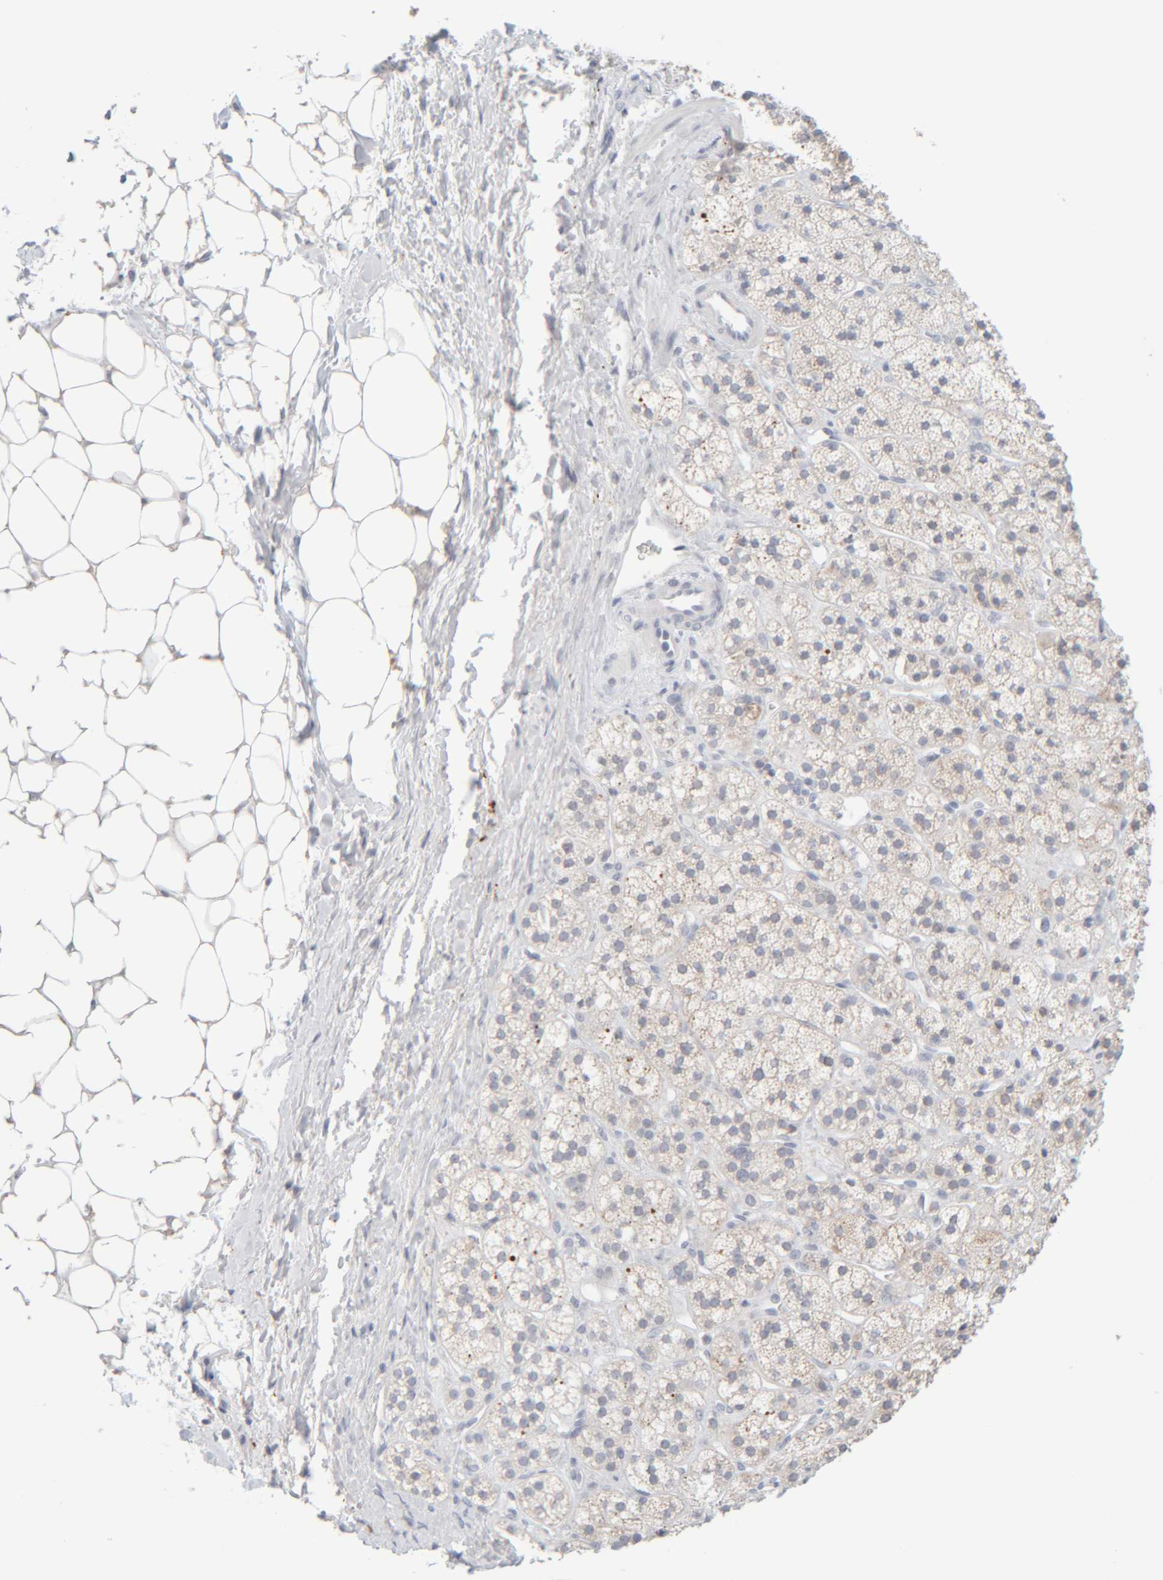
{"staining": {"intensity": "moderate", "quantity": "25%-75%", "location": "cytoplasmic/membranous"}, "tissue": "adrenal gland", "cell_type": "Glandular cells", "image_type": "normal", "snomed": [{"axis": "morphology", "description": "Normal tissue, NOS"}, {"axis": "topography", "description": "Adrenal gland"}], "caption": "High-magnification brightfield microscopy of unremarkable adrenal gland stained with DAB (3,3'-diaminobenzidine) (brown) and counterstained with hematoxylin (blue). glandular cells exhibit moderate cytoplasmic/membranous staining is present in about25%-75% of cells.", "gene": "RIDA", "patient": {"sex": "male", "age": 56}}